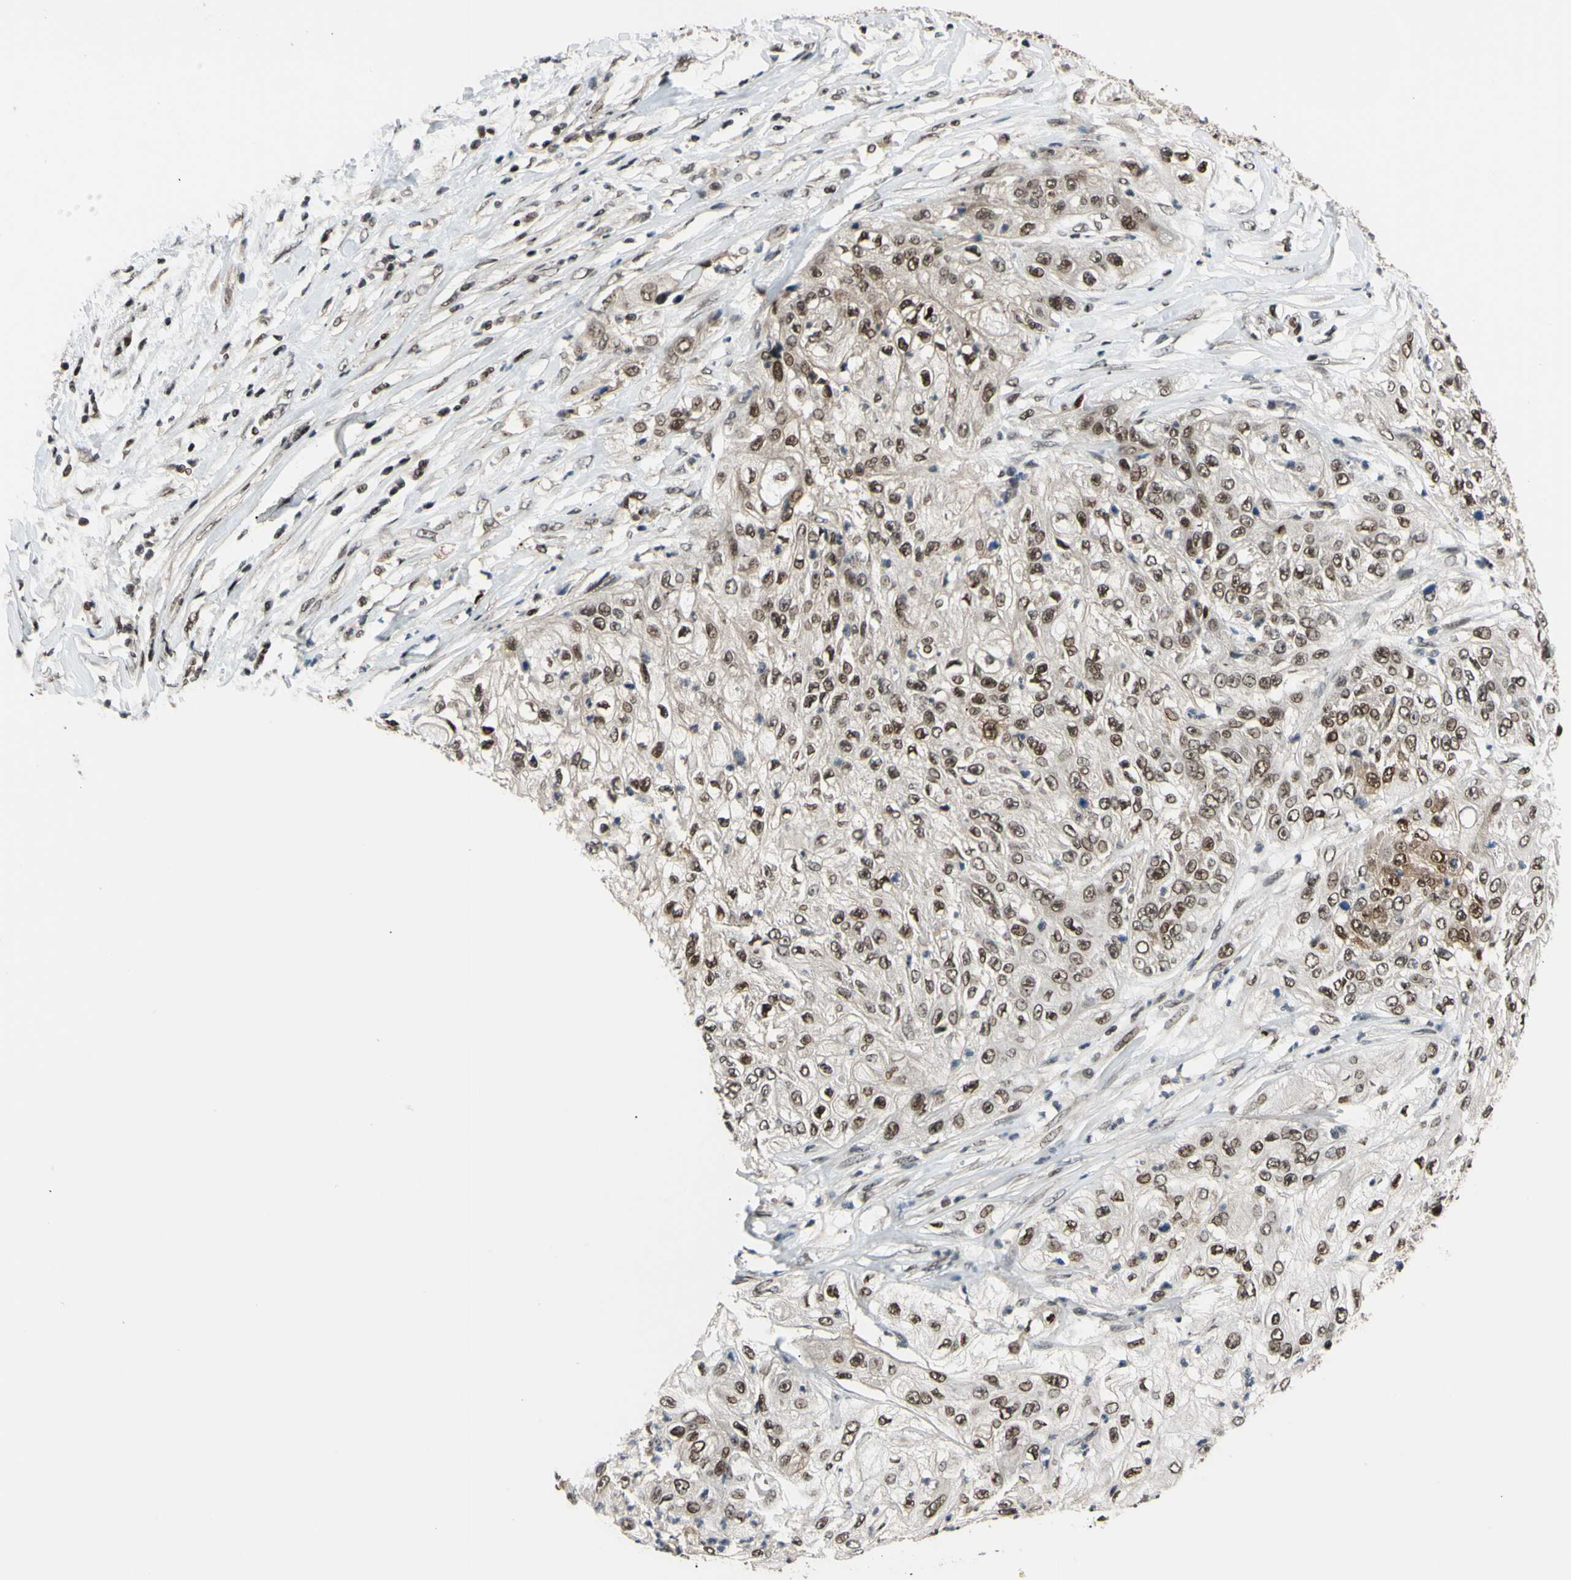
{"staining": {"intensity": "moderate", "quantity": ">75%", "location": "nuclear"}, "tissue": "lung cancer", "cell_type": "Tumor cells", "image_type": "cancer", "snomed": [{"axis": "morphology", "description": "Inflammation, NOS"}, {"axis": "morphology", "description": "Squamous cell carcinoma, NOS"}, {"axis": "topography", "description": "Lymph node"}, {"axis": "topography", "description": "Soft tissue"}, {"axis": "topography", "description": "Lung"}], "caption": "Brown immunohistochemical staining in lung squamous cell carcinoma displays moderate nuclear expression in approximately >75% of tumor cells.", "gene": "THAP12", "patient": {"sex": "male", "age": 66}}